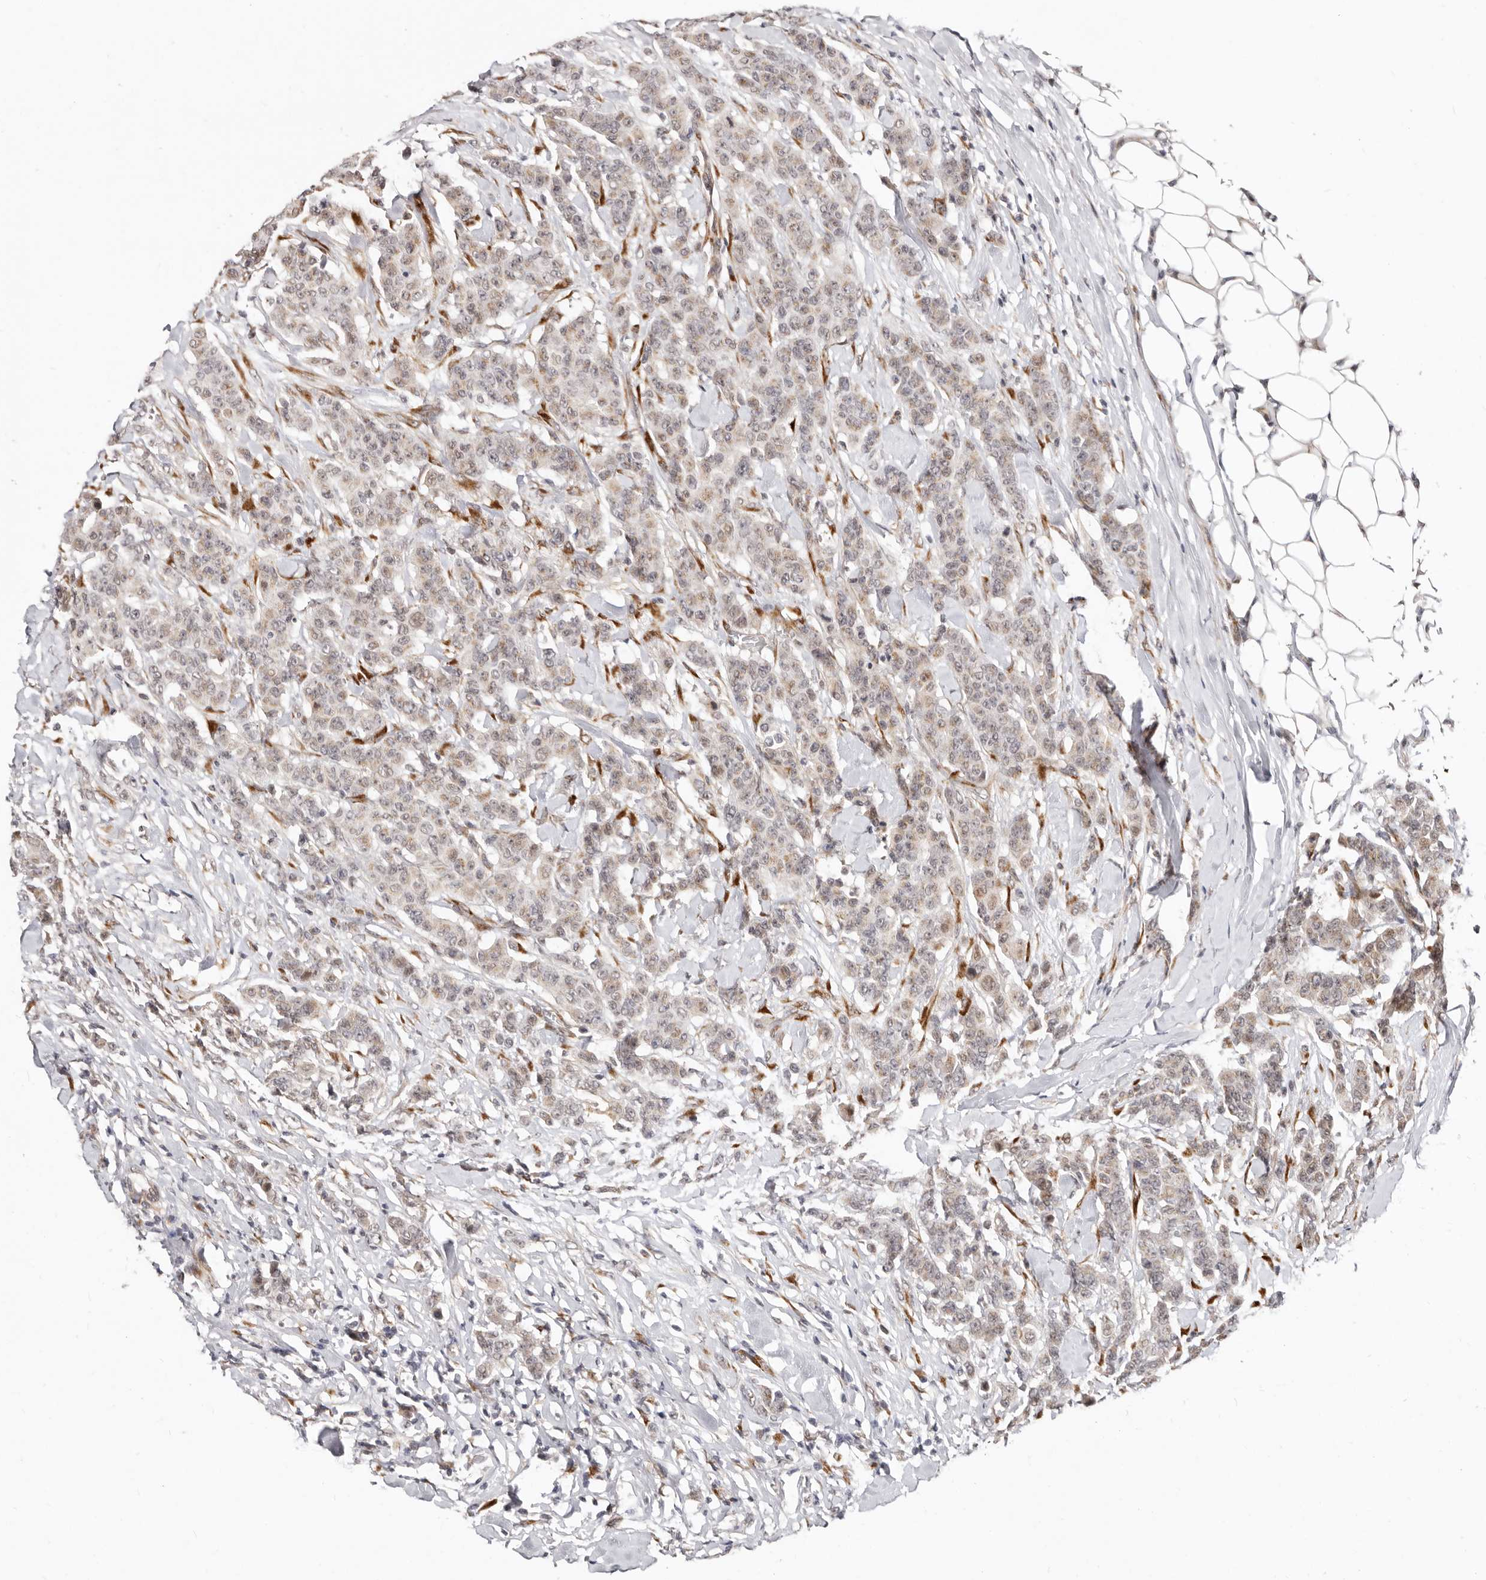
{"staining": {"intensity": "weak", "quantity": "25%-75%", "location": "cytoplasmic/membranous,nuclear"}, "tissue": "breast cancer", "cell_type": "Tumor cells", "image_type": "cancer", "snomed": [{"axis": "morphology", "description": "Duct carcinoma"}, {"axis": "topography", "description": "Breast"}], "caption": "IHC (DAB) staining of invasive ductal carcinoma (breast) shows weak cytoplasmic/membranous and nuclear protein positivity in approximately 25%-75% of tumor cells.", "gene": "SRCAP", "patient": {"sex": "female", "age": 40}}